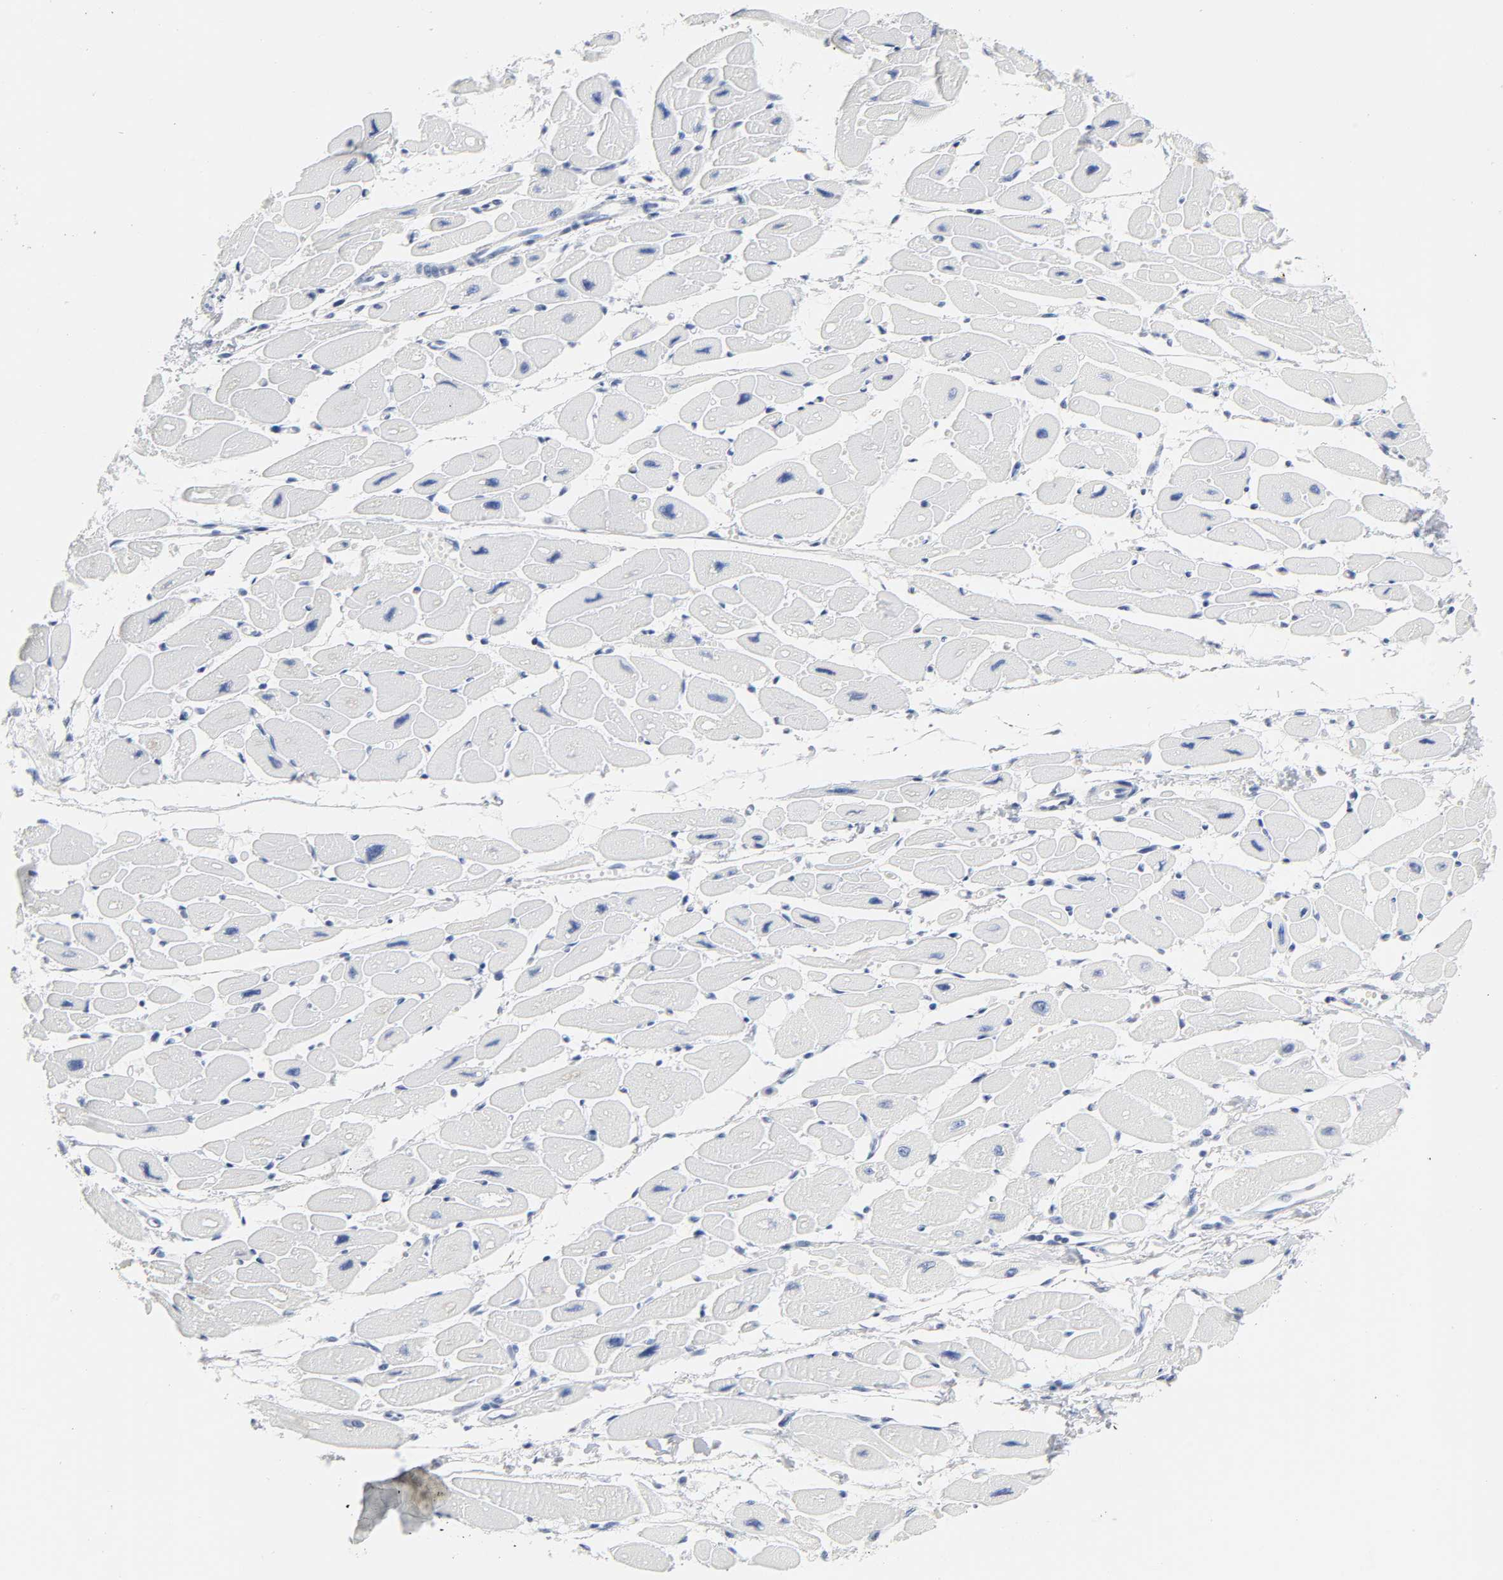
{"staining": {"intensity": "negative", "quantity": "none", "location": "none"}, "tissue": "heart muscle", "cell_type": "Cardiomyocytes", "image_type": "normal", "snomed": [{"axis": "morphology", "description": "Normal tissue, NOS"}, {"axis": "topography", "description": "Heart"}], "caption": "A high-resolution image shows immunohistochemistry (IHC) staining of benign heart muscle, which exhibits no significant staining in cardiomyocytes.", "gene": "ACP3", "patient": {"sex": "female", "age": 54}}